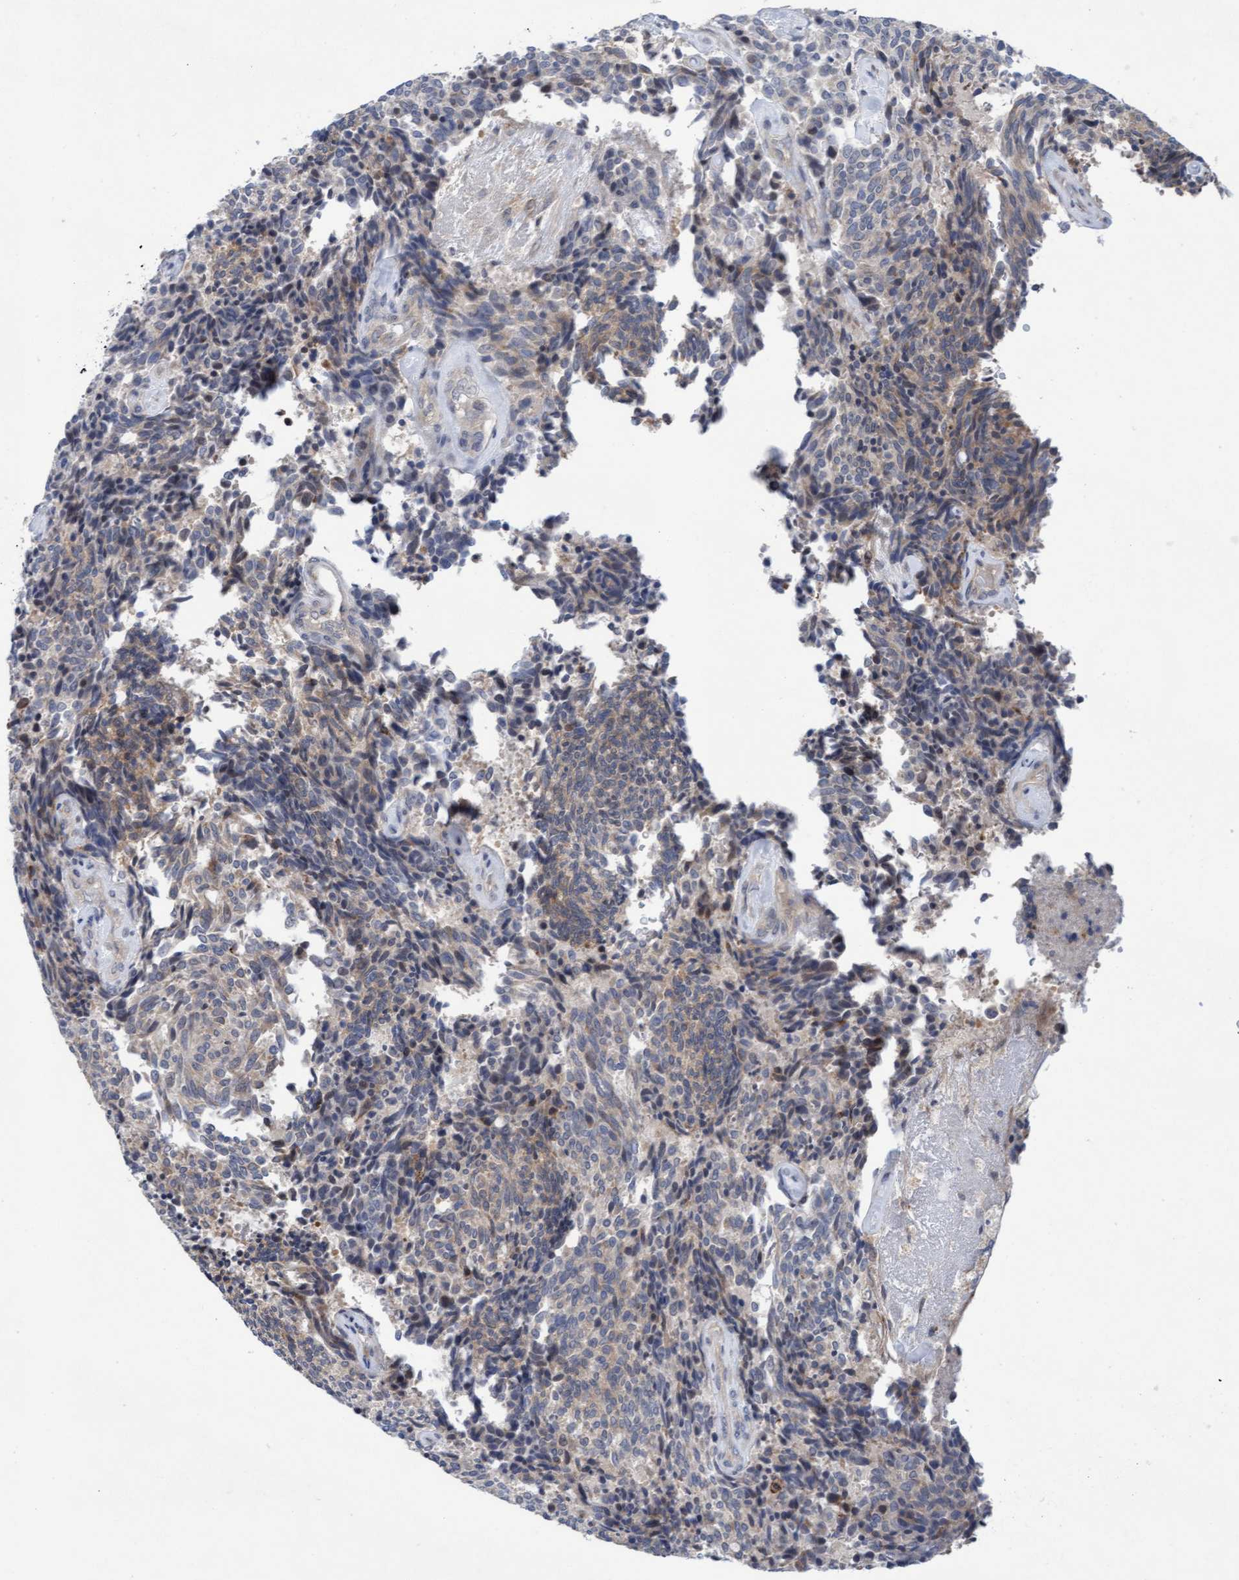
{"staining": {"intensity": "weak", "quantity": "25%-75%", "location": "cytoplasmic/membranous"}, "tissue": "carcinoid", "cell_type": "Tumor cells", "image_type": "cancer", "snomed": [{"axis": "morphology", "description": "Carcinoid, malignant, NOS"}, {"axis": "topography", "description": "Pancreas"}], "caption": "IHC (DAB (3,3'-diaminobenzidine)) staining of carcinoid exhibits weak cytoplasmic/membranous protein staining in about 25%-75% of tumor cells.", "gene": "PLCD1", "patient": {"sex": "female", "age": 54}}